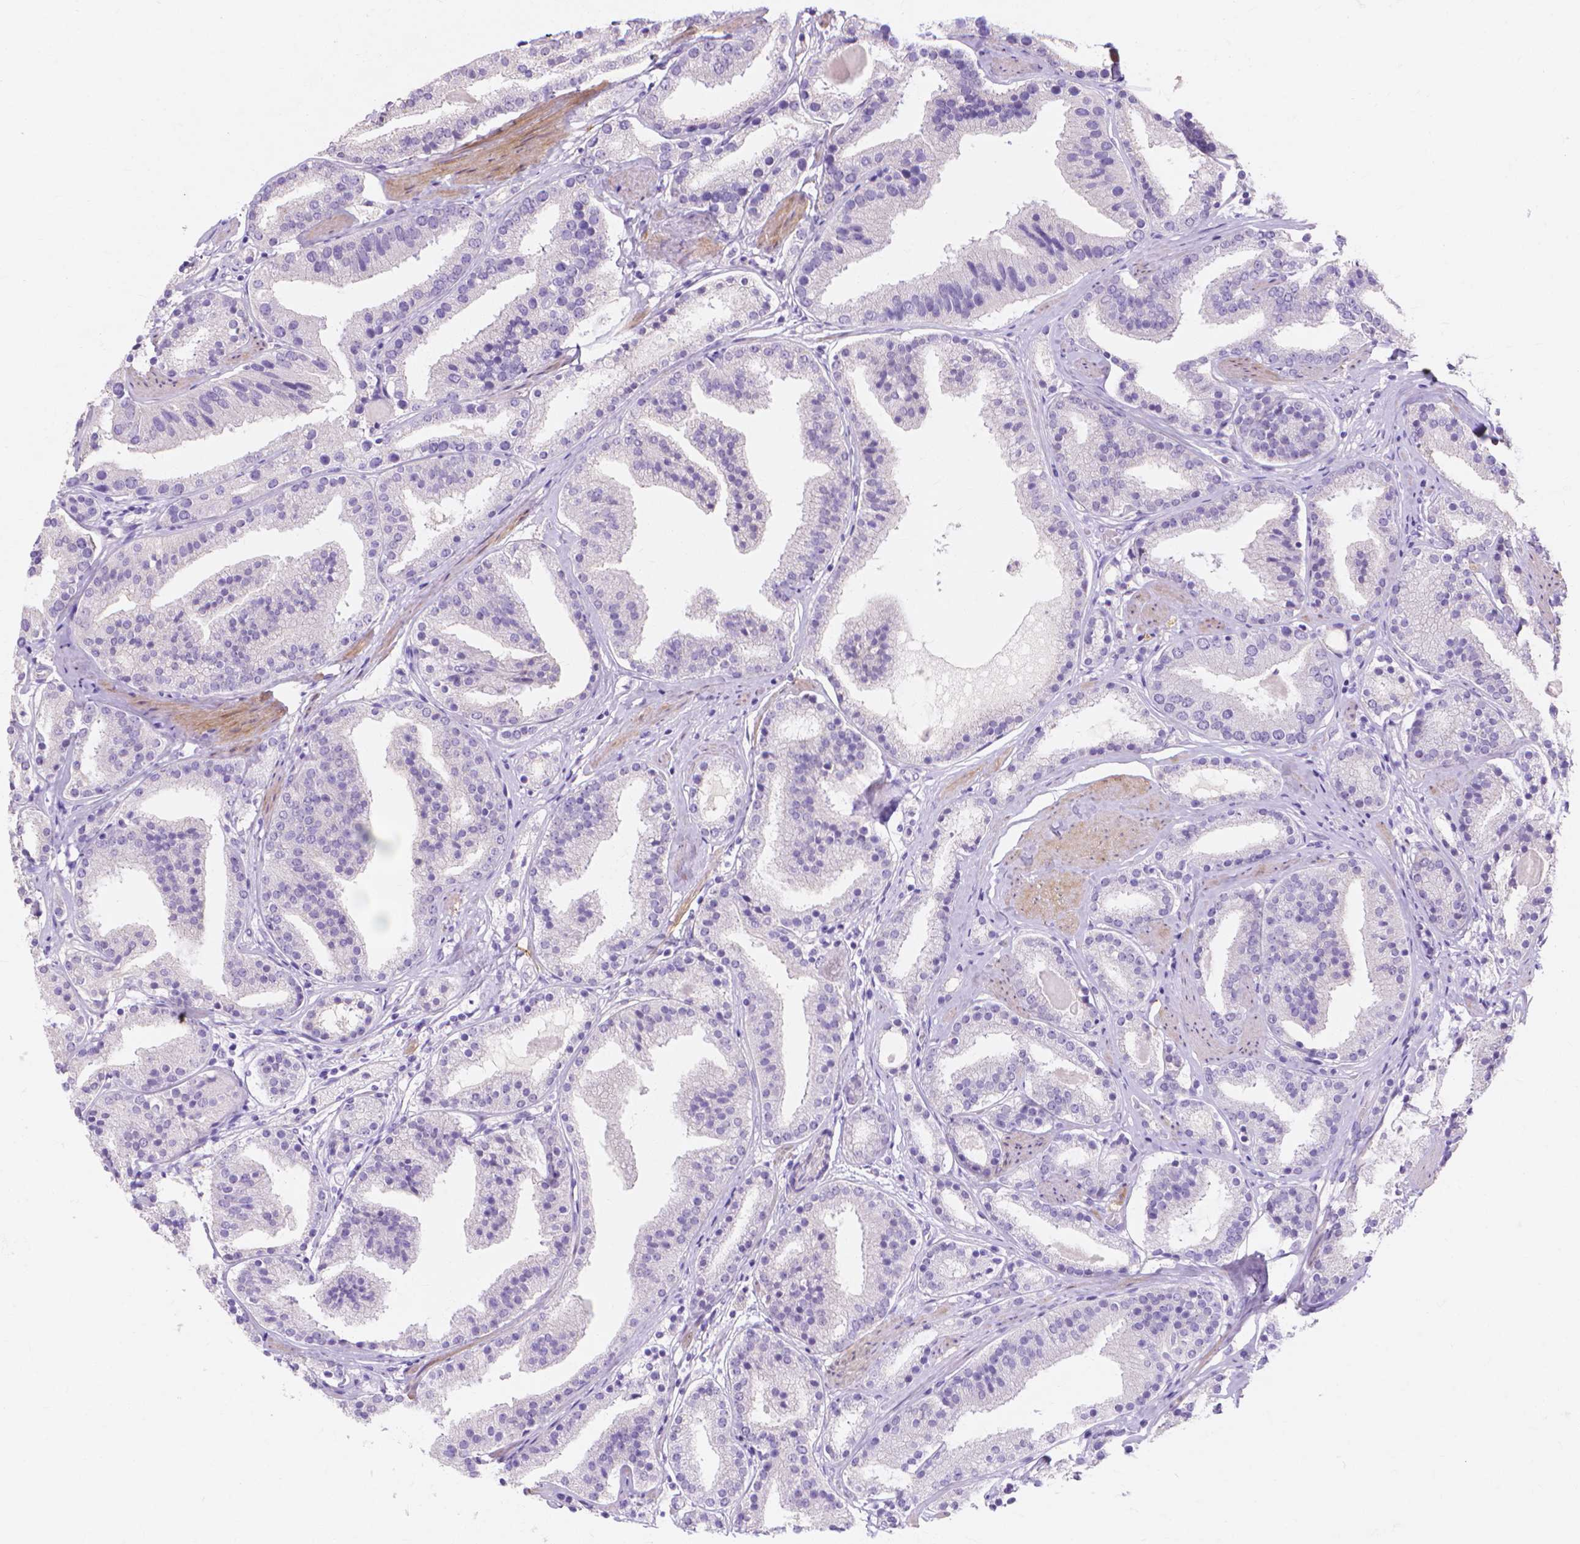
{"staining": {"intensity": "negative", "quantity": "none", "location": "none"}, "tissue": "prostate cancer", "cell_type": "Tumor cells", "image_type": "cancer", "snomed": [{"axis": "morphology", "description": "Adenocarcinoma, High grade"}, {"axis": "topography", "description": "Prostate"}], "caption": "DAB (3,3'-diaminobenzidine) immunohistochemical staining of high-grade adenocarcinoma (prostate) exhibits no significant expression in tumor cells.", "gene": "MBLAC1", "patient": {"sex": "male", "age": 63}}